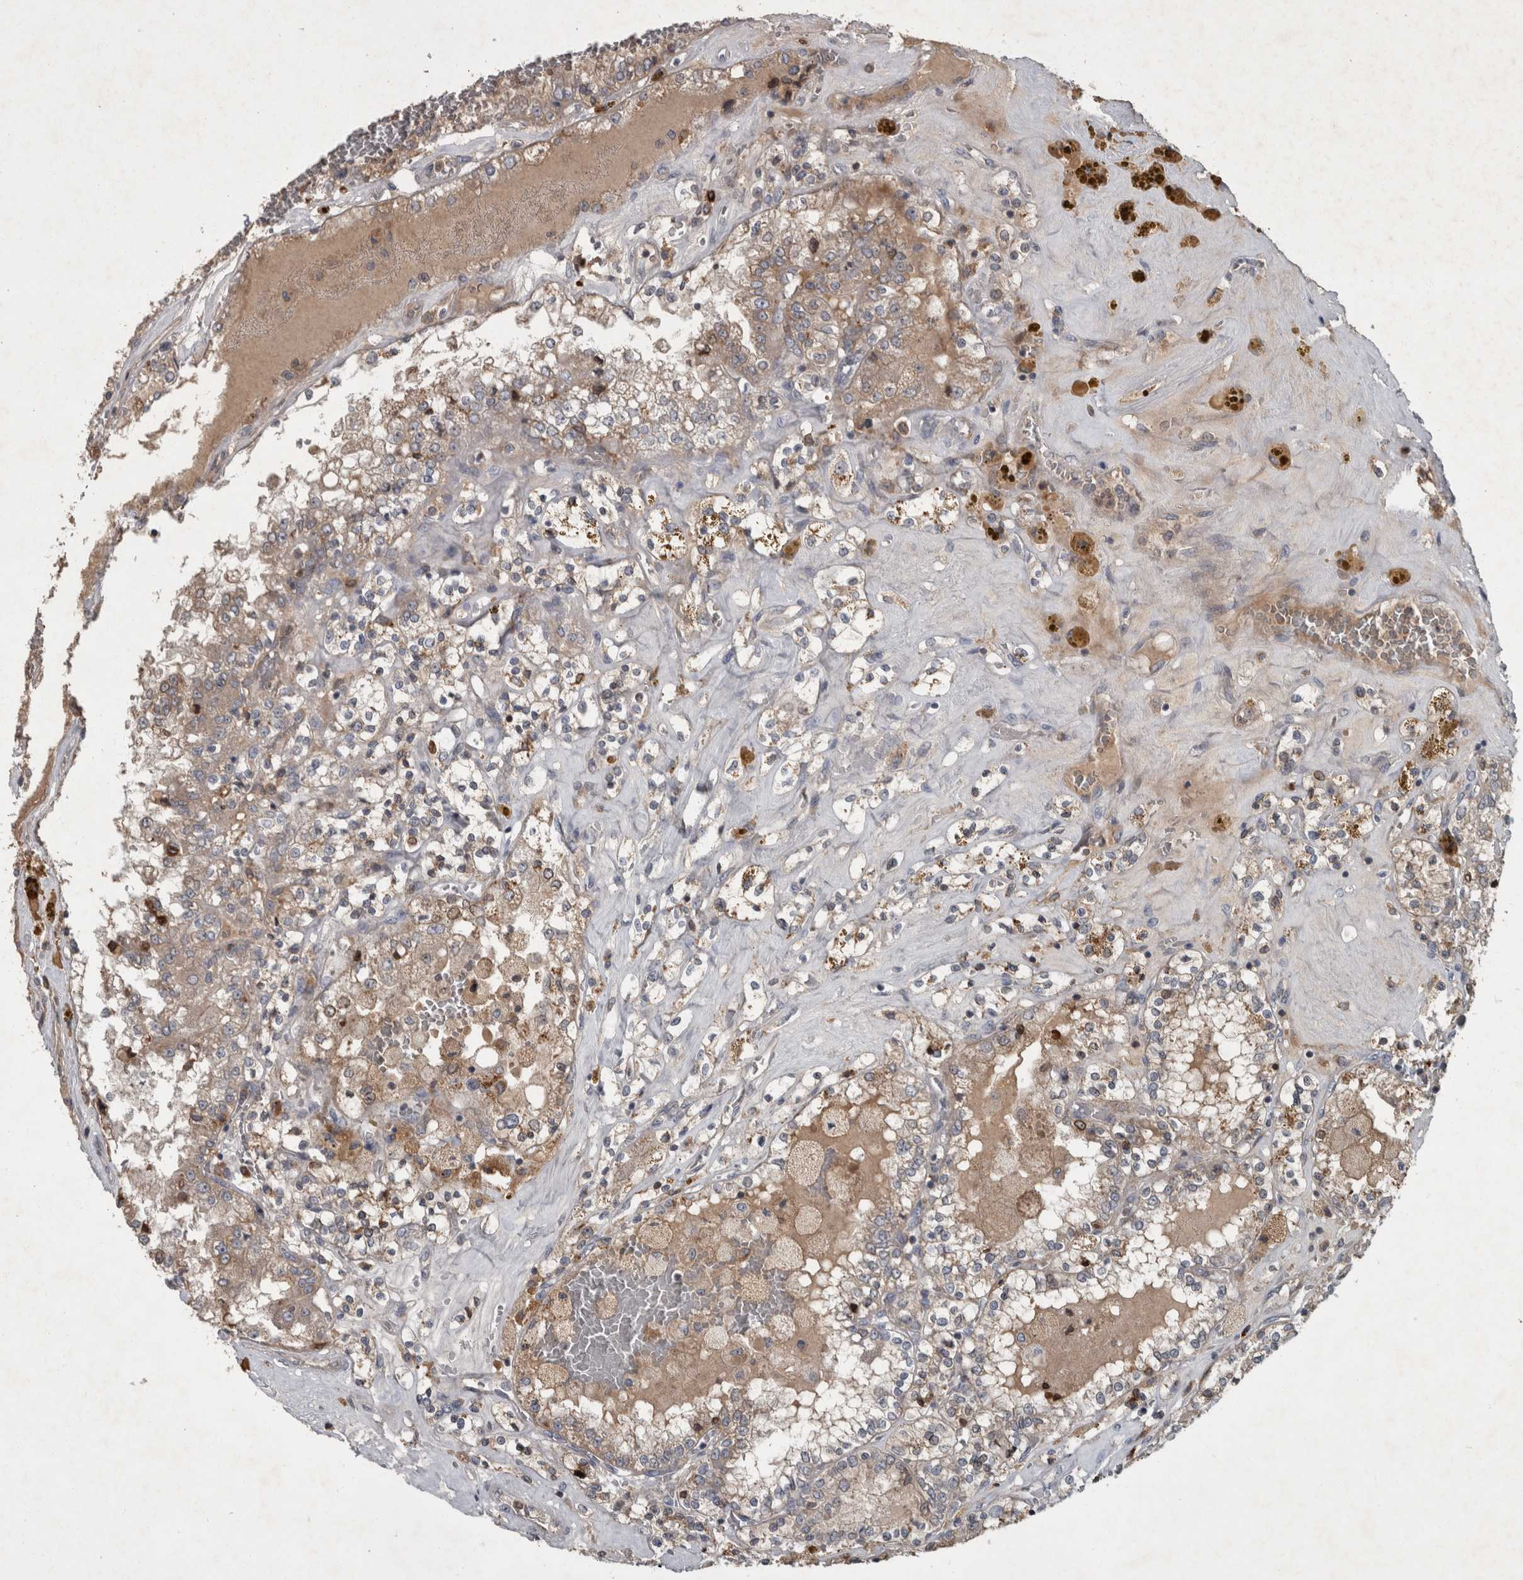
{"staining": {"intensity": "weak", "quantity": ">75%", "location": "cytoplasmic/membranous"}, "tissue": "renal cancer", "cell_type": "Tumor cells", "image_type": "cancer", "snomed": [{"axis": "morphology", "description": "Adenocarcinoma, NOS"}, {"axis": "topography", "description": "Kidney"}], "caption": "Protein staining displays weak cytoplasmic/membranous expression in approximately >75% of tumor cells in adenocarcinoma (renal).", "gene": "PPP1R3C", "patient": {"sex": "female", "age": 56}}